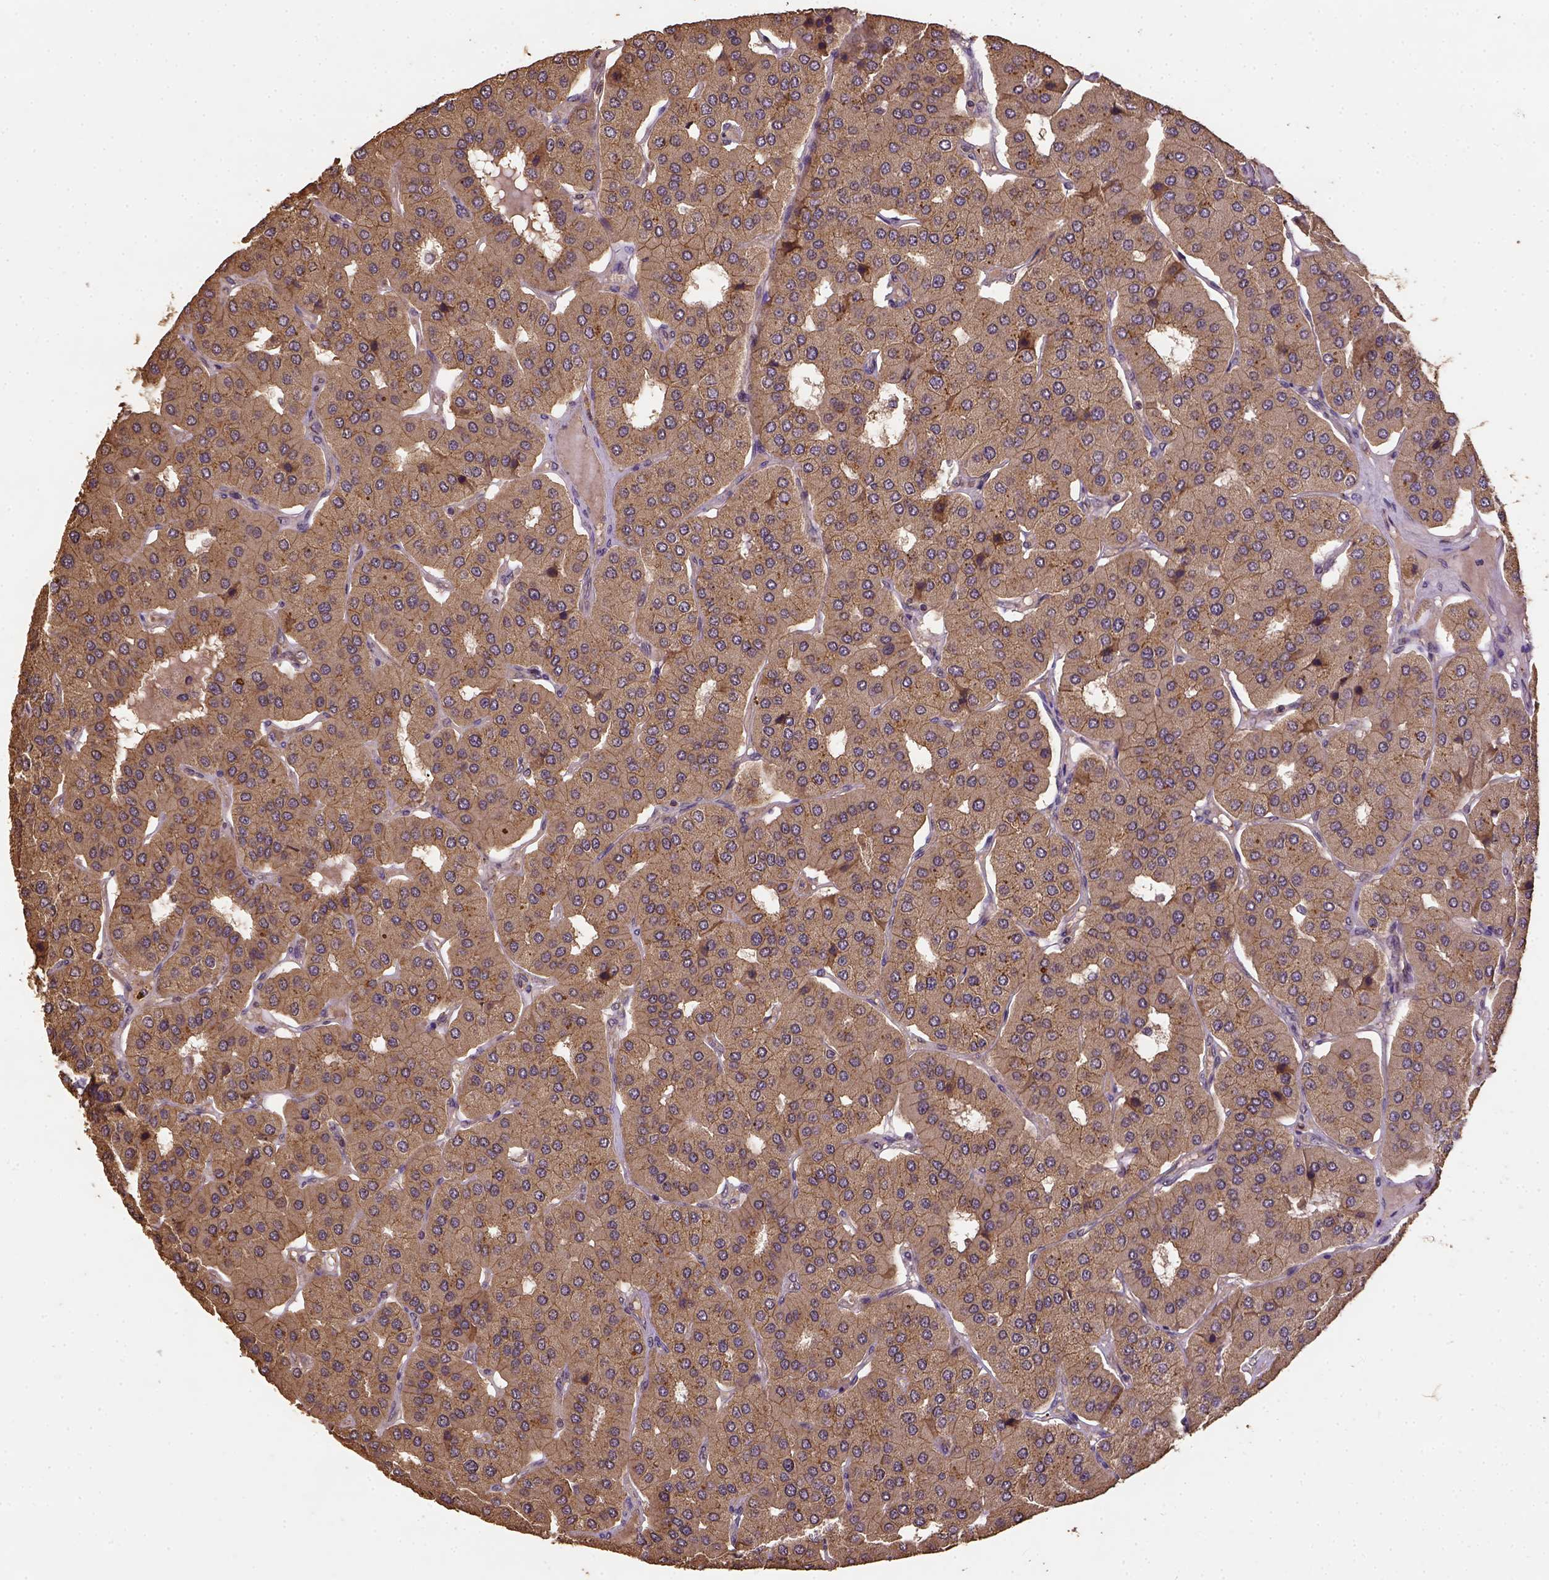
{"staining": {"intensity": "moderate", "quantity": "25%-75%", "location": "cytoplasmic/membranous"}, "tissue": "parathyroid gland", "cell_type": "Glandular cells", "image_type": "normal", "snomed": [{"axis": "morphology", "description": "Normal tissue, NOS"}, {"axis": "morphology", "description": "Adenoma, NOS"}, {"axis": "topography", "description": "Parathyroid gland"}], "caption": "About 25%-75% of glandular cells in unremarkable parathyroid gland show moderate cytoplasmic/membranous protein staining as visualized by brown immunohistochemical staining.", "gene": "ATP1B3", "patient": {"sex": "female", "age": 86}}